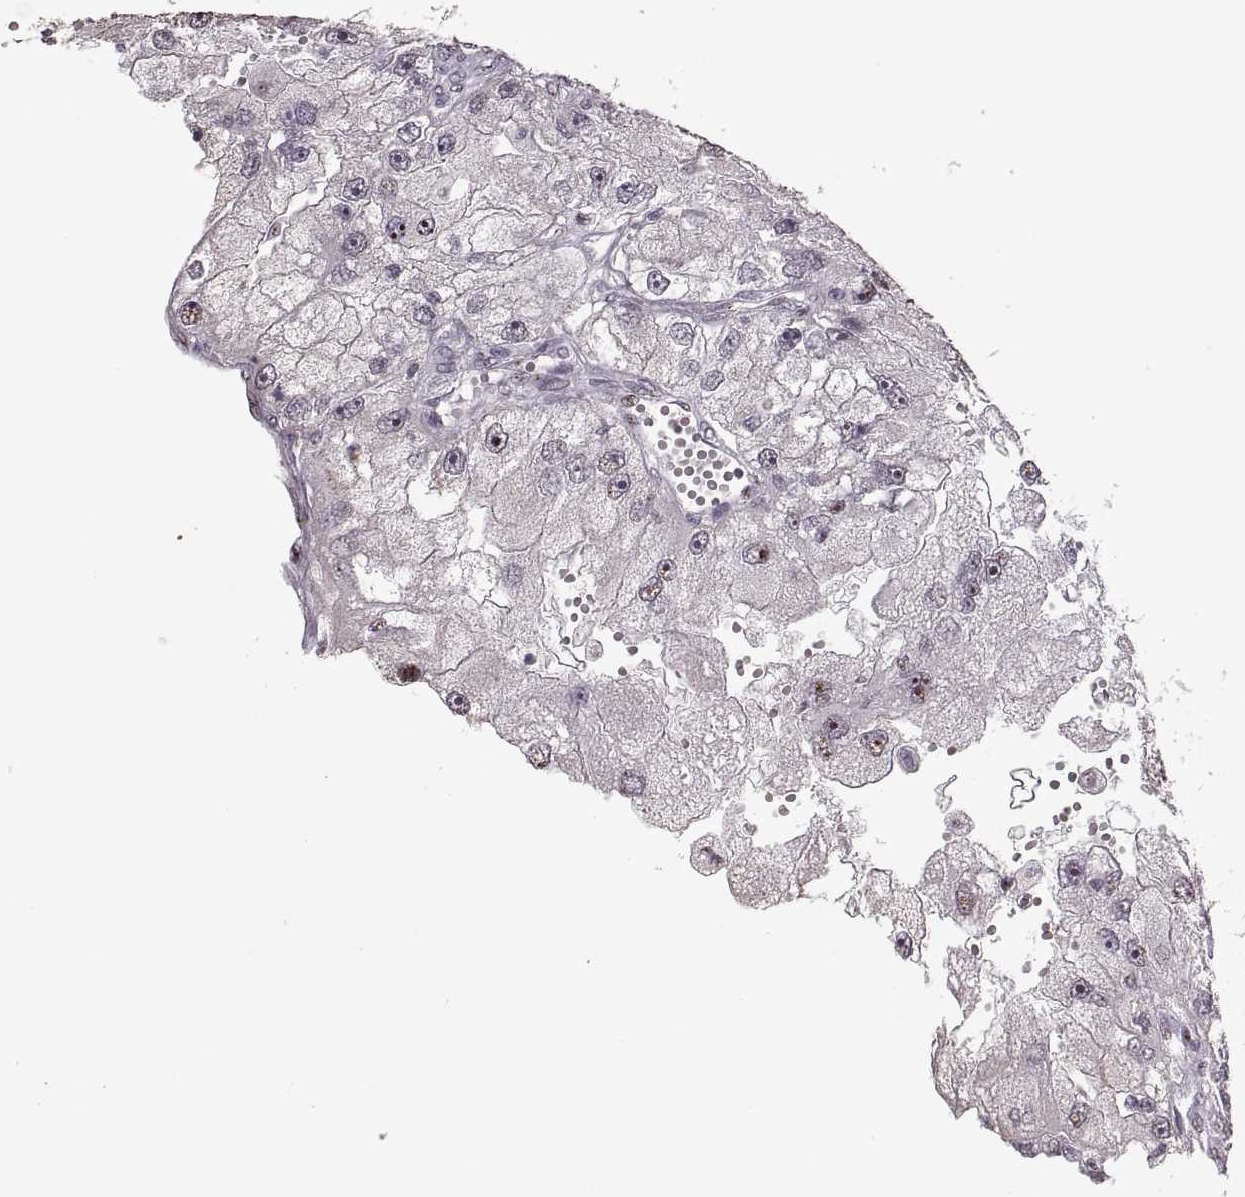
{"staining": {"intensity": "negative", "quantity": "none", "location": "none"}, "tissue": "renal cancer", "cell_type": "Tumor cells", "image_type": "cancer", "snomed": [{"axis": "morphology", "description": "Adenocarcinoma, NOS"}, {"axis": "topography", "description": "Kidney"}], "caption": "Tumor cells are negative for brown protein staining in renal adenocarcinoma.", "gene": "PALS1", "patient": {"sex": "male", "age": 63}}